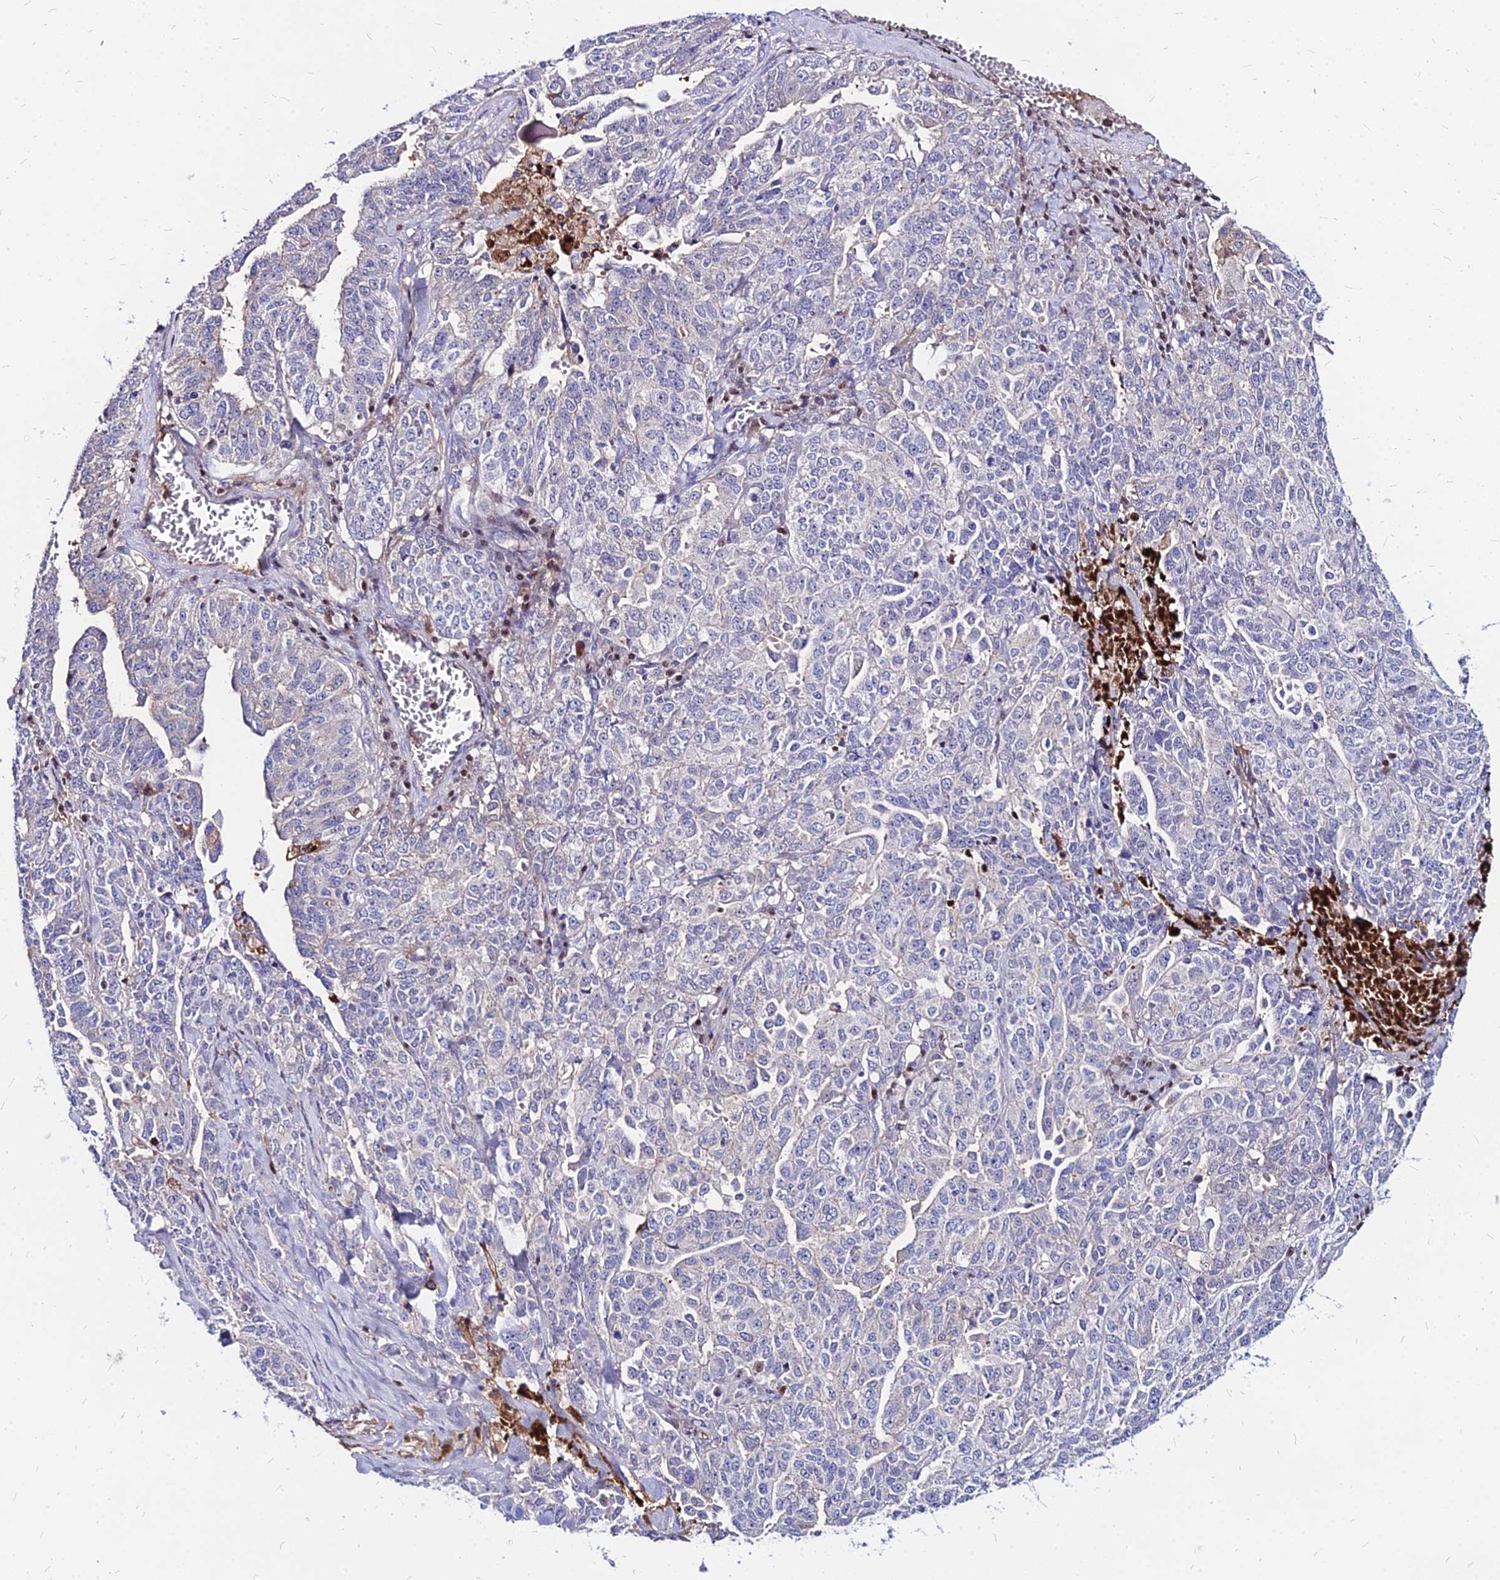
{"staining": {"intensity": "negative", "quantity": "none", "location": "none"}, "tissue": "ovarian cancer", "cell_type": "Tumor cells", "image_type": "cancer", "snomed": [{"axis": "morphology", "description": "Carcinoma, endometroid"}, {"axis": "topography", "description": "Ovary"}], "caption": "A high-resolution photomicrograph shows IHC staining of ovarian endometroid carcinoma, which demonstrates no significant positivity in tumor cells.", "gene": "ACSM6", "patient": {"sex": "female", "age": 62}}